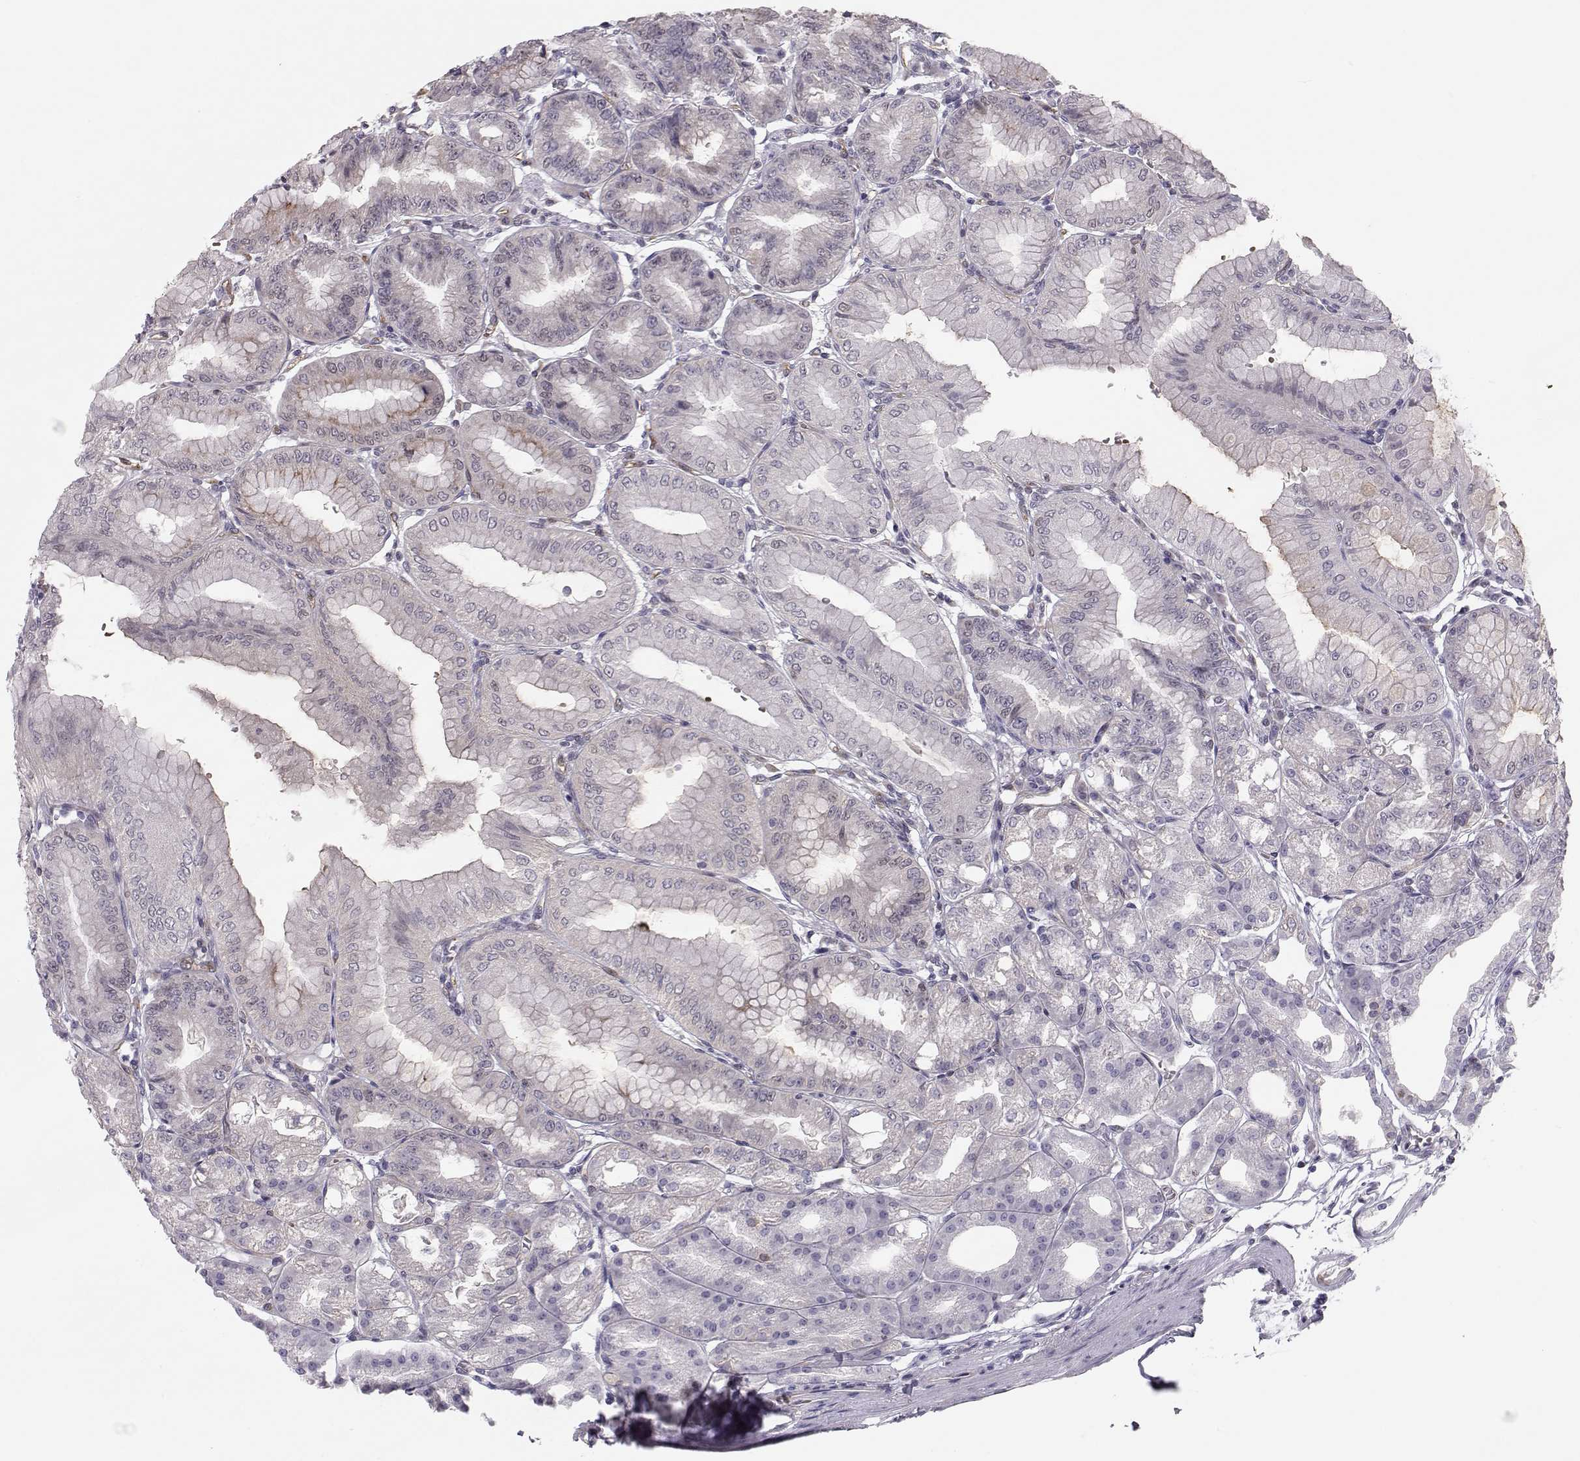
{"staining": {"intensity": "moderate", "quantity": "<25%", "location": "cytoplasmic/membranous"}, "tissue": "stomach", "cell_type": "Glandular cells", "image_type": "normal", "snomed": [{"axis": "morphology", "description": "Normal tissue, NOS"}, {"axis": "topography", "description": "Stomach"}], "caption": "Benign stomach was stained to show a protein in brown. There is low levels of moderate cytoplasmic/membranous expression in approximately <25% of glandular cells. (Stains: DAB in brown, nuclei in blue, Microscopy: brightfield microscopy at high magnification).", "gene": "KIF13B", "patient": {"sex": "male", "age": 71}}